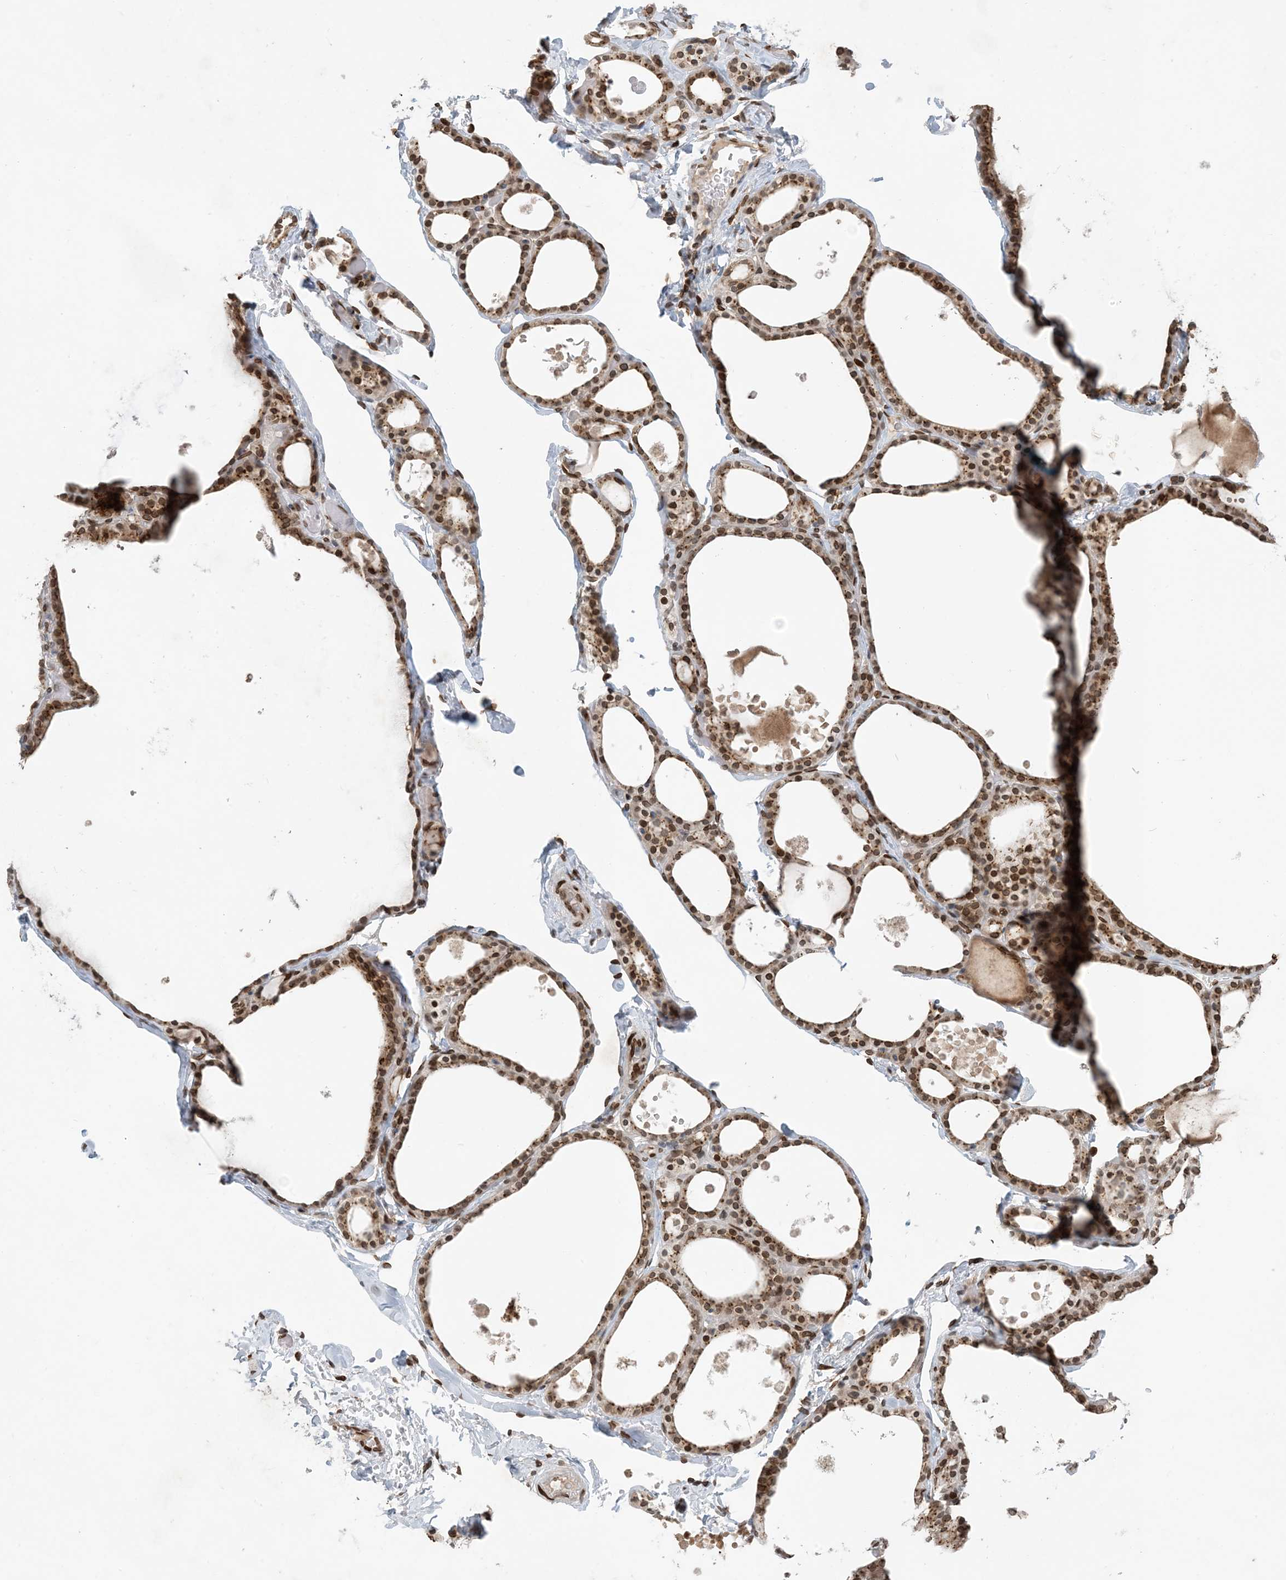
{"staining": {"intensity": "moderate", "quantity": ">75%", "location": "cytoplasmic/membranous,nuclear"}, "tissue": "thyroid gland", "cell_type": "Glandular cells", "image_type": "normal", "snomed": [{"axis": "morphology", "description": "Normal tissue, NOS"}, {"axis": "topography", "description": "Thyroid gland"}], "caption": "A micrograph showing moderate cytoplasmic/membranous,nuclear staining in about >75% of glandular cells in benign thyroid gland, as visualized by brown immunohistochemical staining.", "gene": "SLC35A2", "patient": {"sex": "male", "age": 56}}